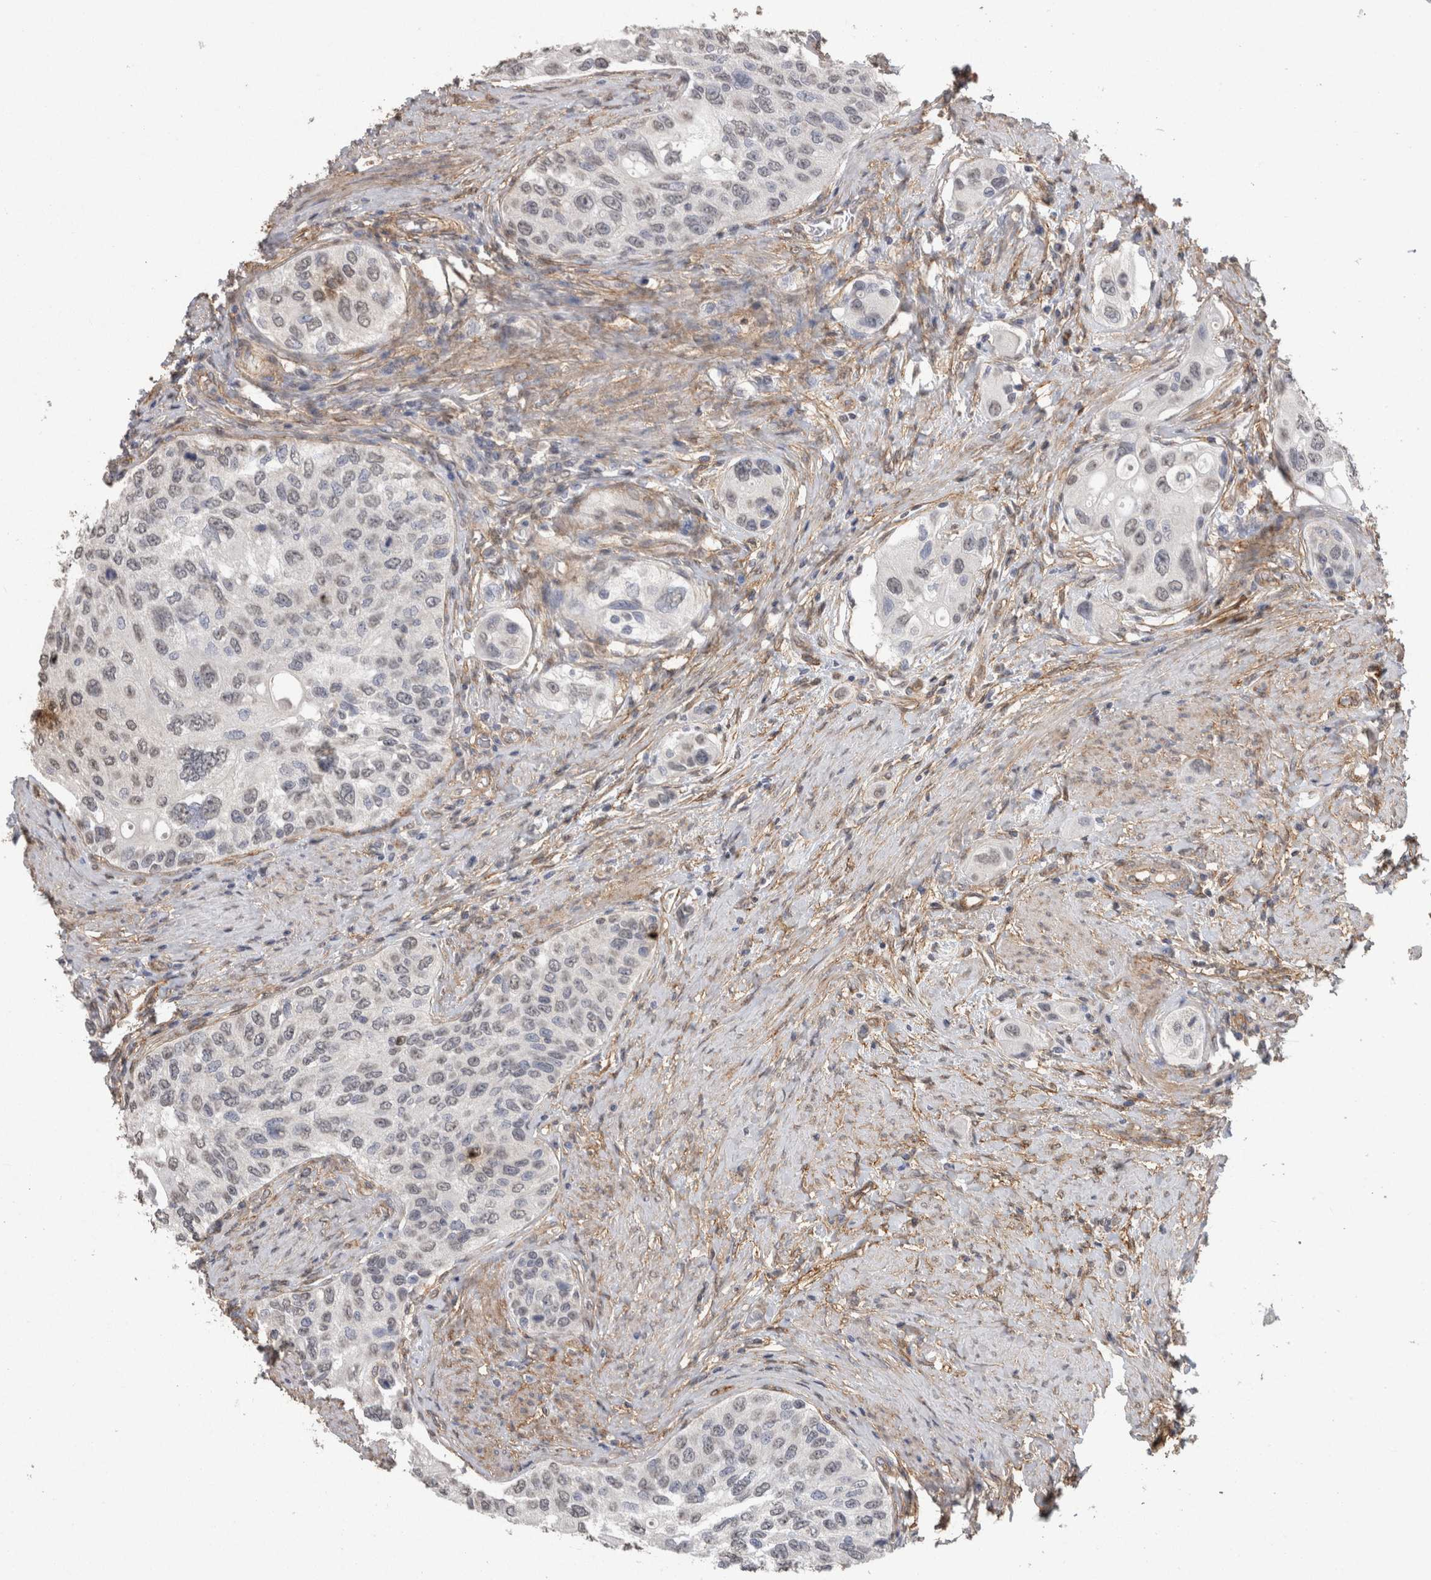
{"staining": {"intensity": "weak", "quantity": "<25%", "location": "nuclear"}, "tissue": "urothelial cancer", "cell_type": "Tumor cells", "image_type": "cancer", "snomed": [{"axis": "morphology", "description": "Urothelial carcinoma, High grade"}, {"axis": "topography", "description": "Urinary bladder"}], "caption": "The photomicrograph shows no significant staining in tumor cells of high-grade urothelial carcinoma.", "gene": "RECK", "patient": {"sex": "female", "age": 56}}